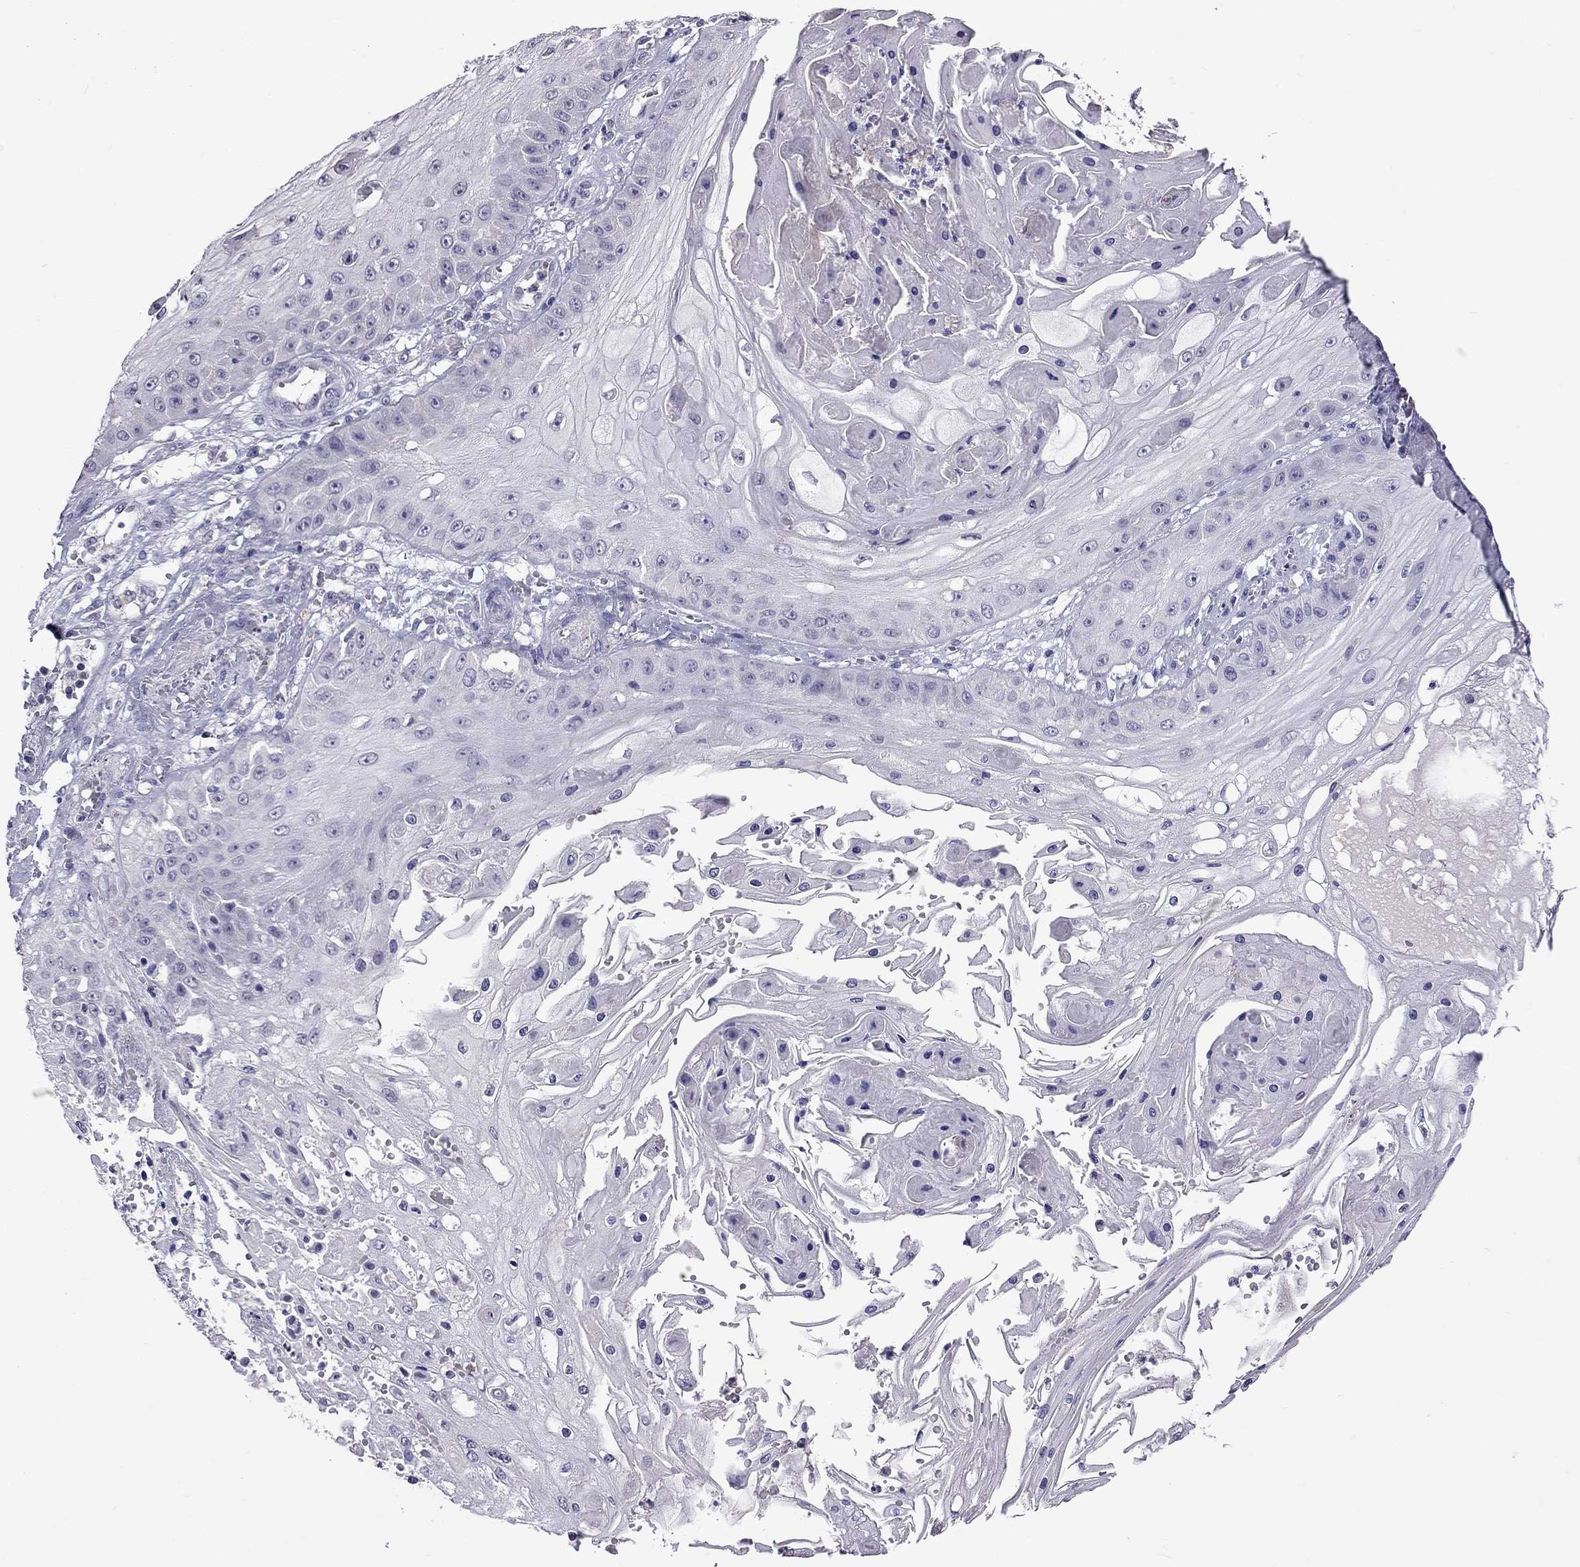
{"staining": {"intensity": "negative", "quantity": "none", "location": "none"}, "tissue": "skin cancer", "cell_type": "Tumor cells", "image_type": "cancer", "snomed": [{"axis": "morphology", "description": "Squamous cell carcinoma, NOS"}, {"axis": "topography", "description": "Skin"}], "caption": "Immunohistochemistry of skin squamous cell carcinoma reveals no staining in tumor cells. Nuclei are stained in blue.", "gene": "AQP9", "patient": {"sex": "male", "age": 70}}